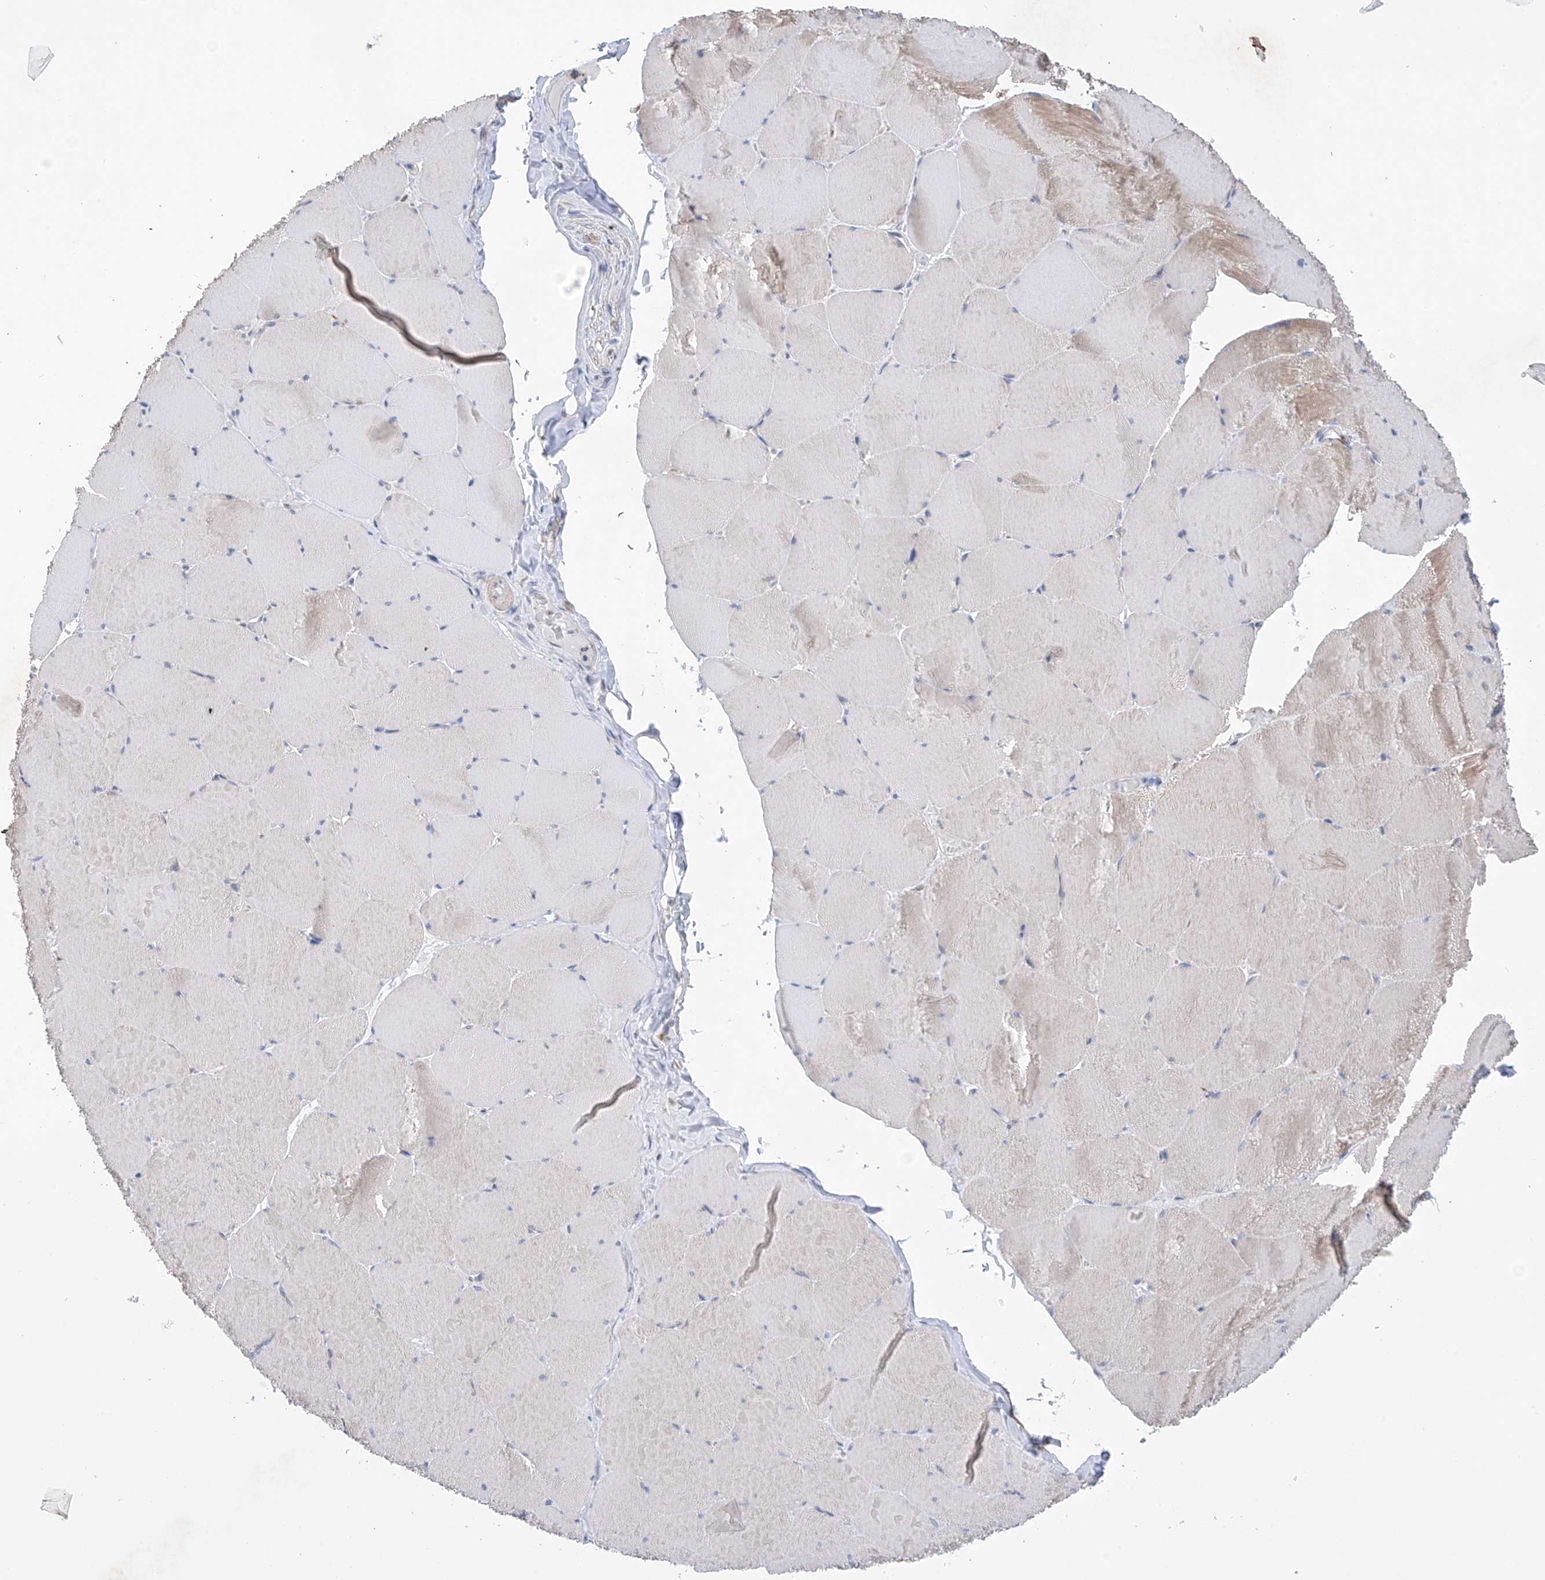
{"staining": {"intensity": "weak", "quantity": "25%-75%", "location": "cytoplasmic/membranous"}, "tissue": "skeletal muscle", "cell_type": "Myocytes", "image_type": "normal", "snomed": [{"axis": "morphology", "description": "Normal tissue, NOS"}, {"axis": "topography", "description": "Skeletal muscle"}, {"axis": "topography", "description": "Head-Neck"}], "caption": "Immunohistochemistry of unremarkable human skeletal muscle reveals low levels of weak cytoplasmic/membranous staining in about 25%-75% of myocytes.", "gene": "REC8", "patient": {"sex": "male", "age": 66}}